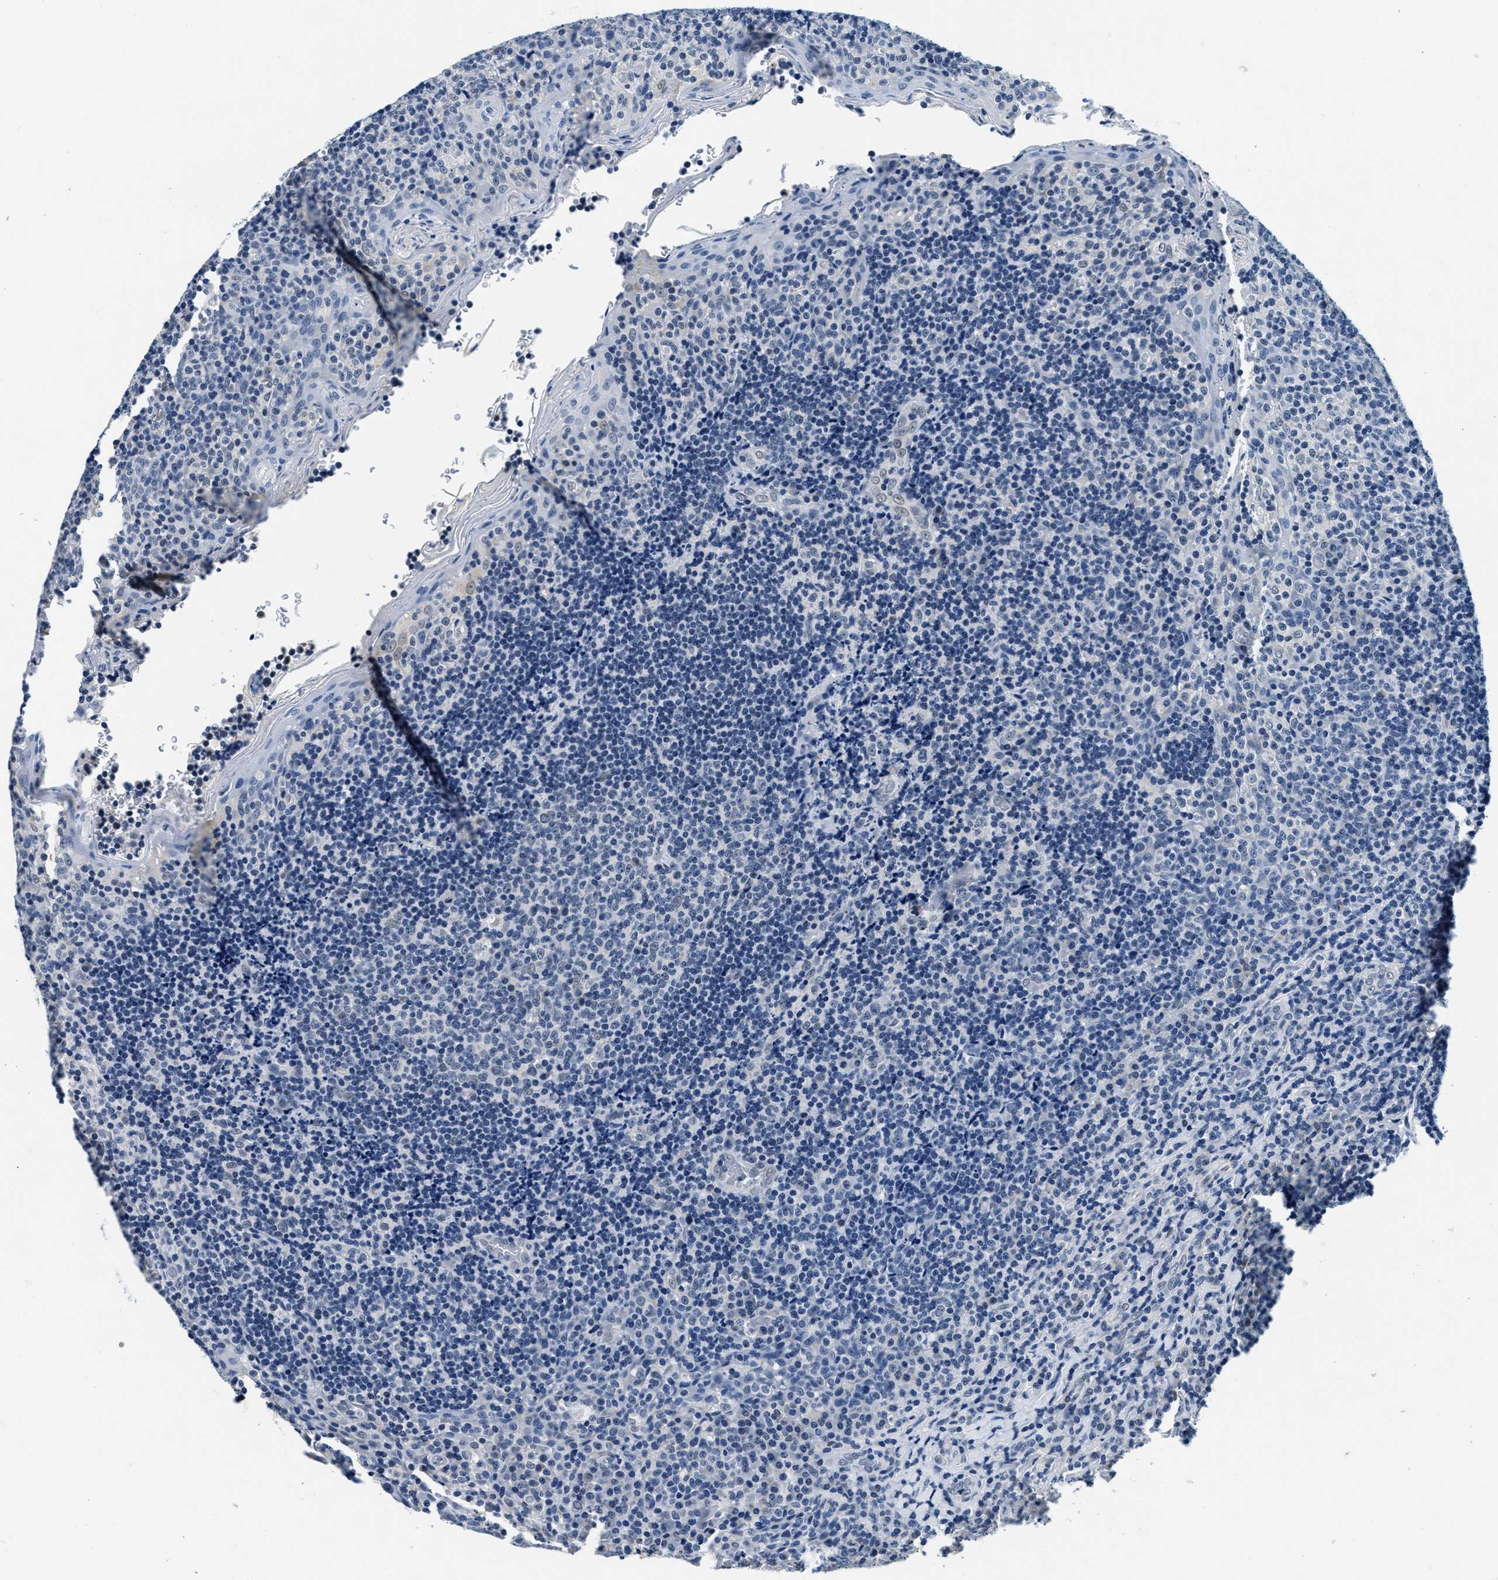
{"staining": {"intensity": "negative", "quantity": "none", "location": "none"}, "tissue": "tonsil", "cell_type": "Germinal center cells", "image_type": "normal", "snomed": [{"axis": "morphology", "description": "Normal tissue, NOS"}, {"axis": "topography", "description": "Tonsil"}], "caption": "Germinal center cells are negative for protein expression in unremarkable human tonsil. (DAB (3,3'-diaminobenzidine) IHC with hematoxylin counter stain).", "gene": "HS3ST2", "patient": {"sex": "male", "age": 17}}